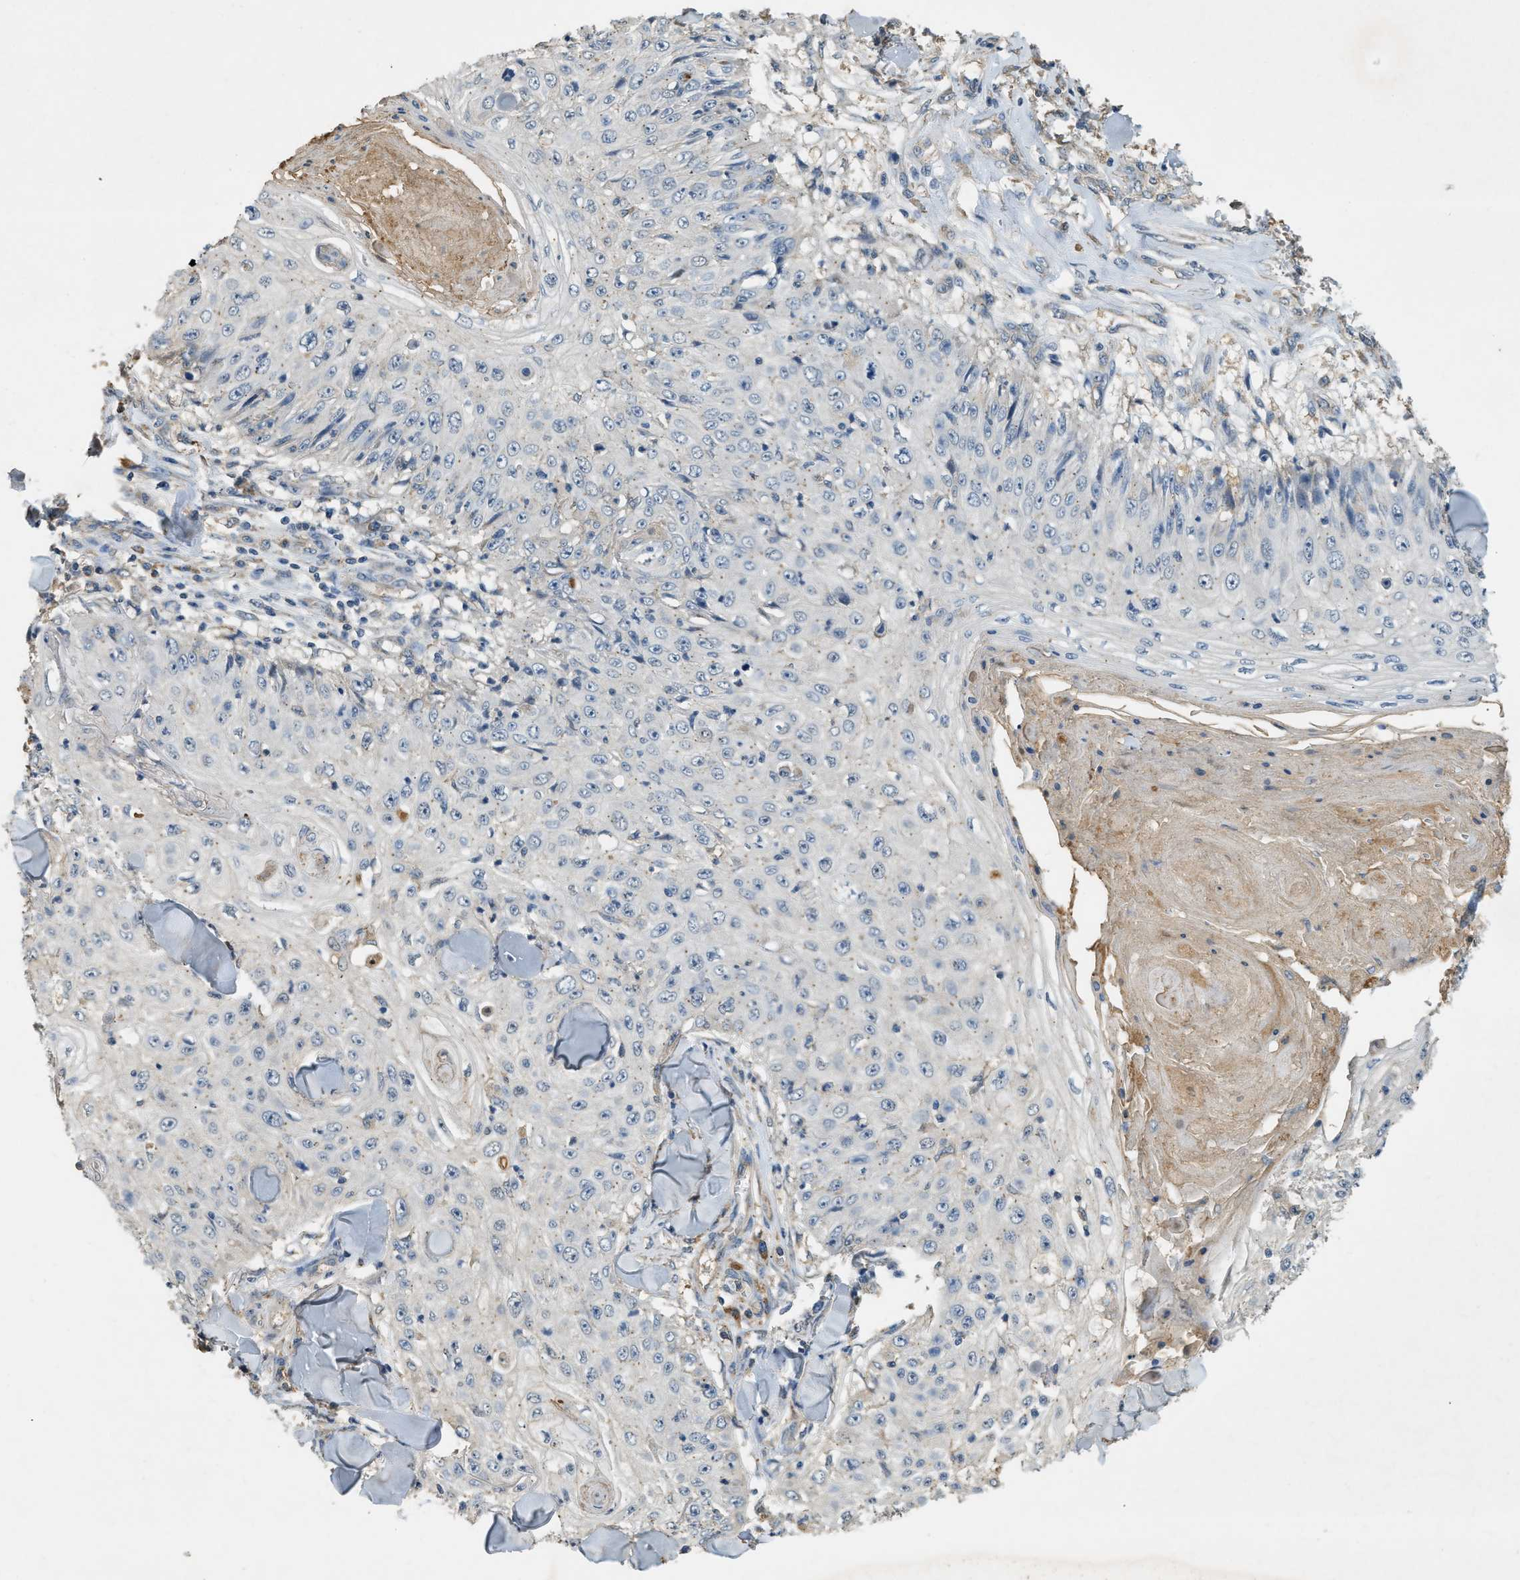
{"staining": {"intensity": "negative", "quantity": "none", "location": "none"}, "tissue": "skin cancer", "cell_type": "Tumor cells", "image_type": "cancer", "snomed": [{"axis": "morphology", "description": "Squamous cell carcinoma, NOS"}, {"axis": "topography", "description": "Skin"}], "caption": "Immunohistochemistry histopathology image of human skin cancer (squamous cell carcinoma) stained for a protein (brown), which demonstrates no expression in tumor cells. The staining was performed using DAB to visualize the protein expression in brown, while the nuclei were stained in blue with hematoxylin (Magnification: 20x).", "gene": "CFLAR", "patient": {"sex": "male", "age": 86}}